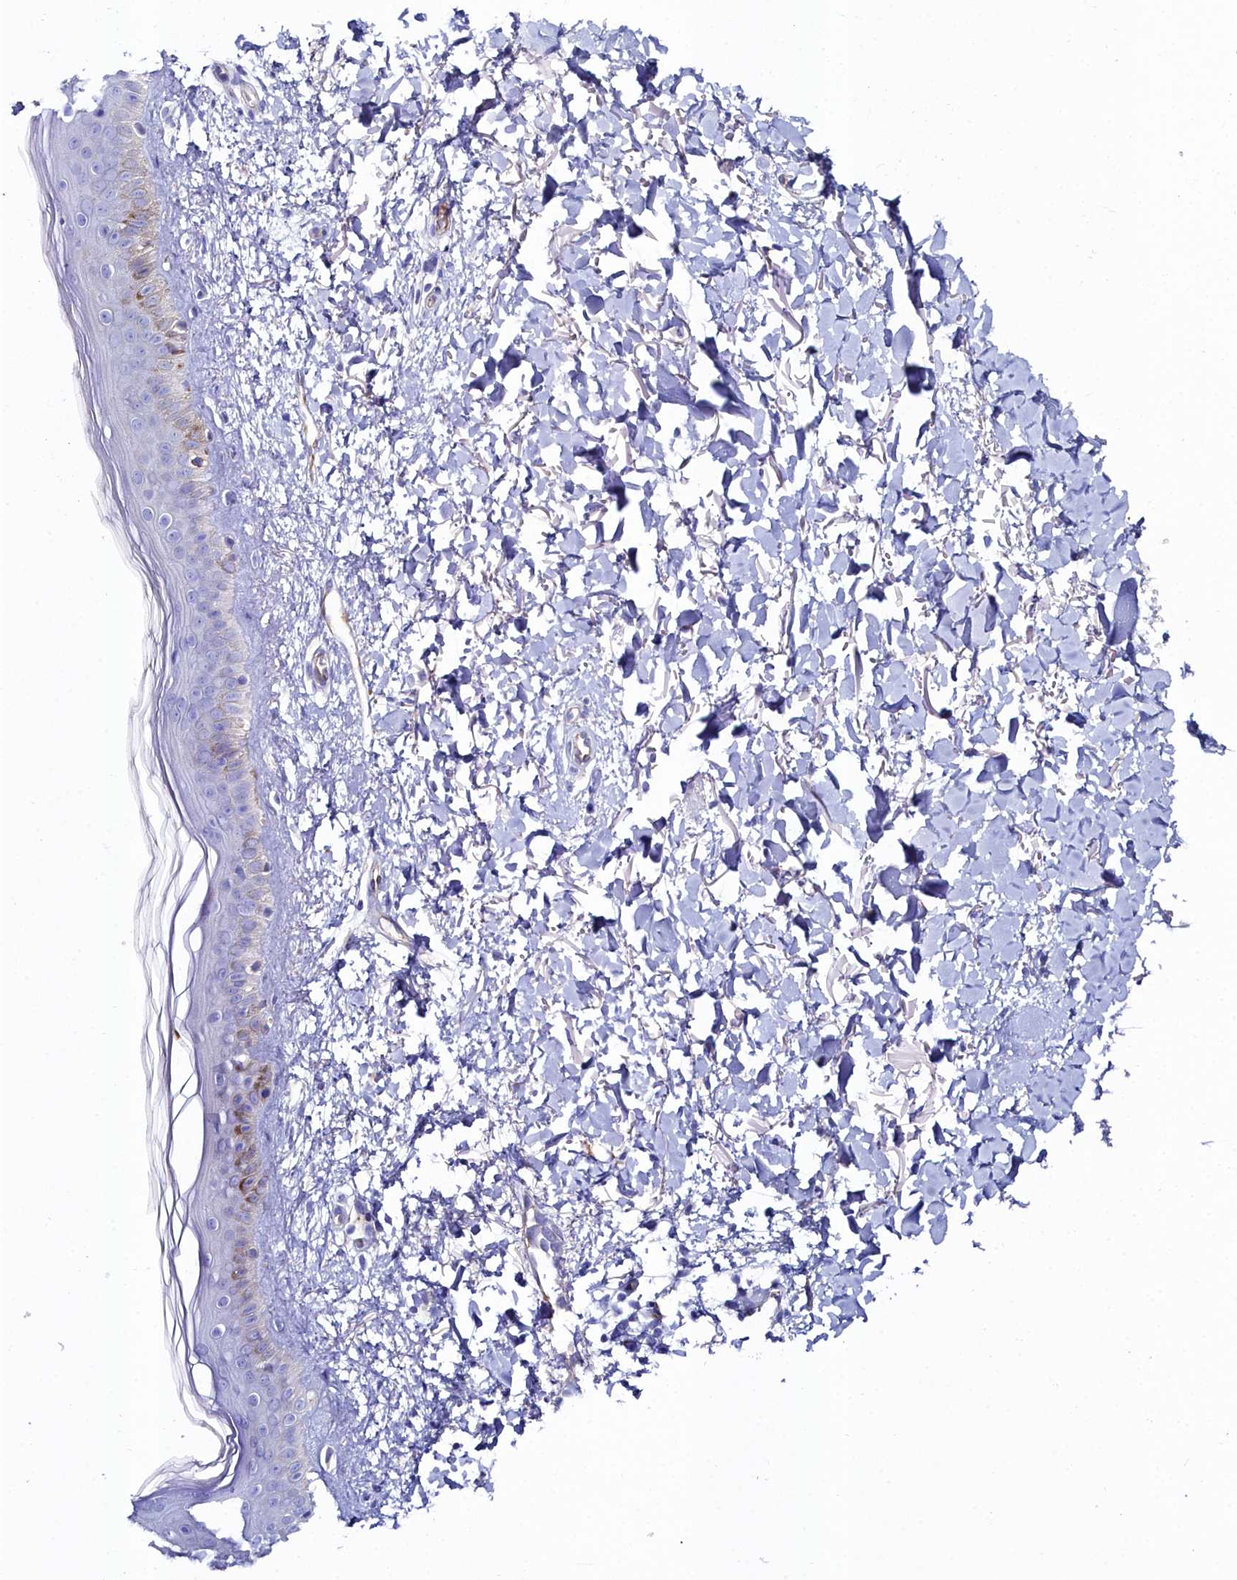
{"staining": {"intensity": "negative", "quantity": "none", "location": "none"}, "tissue": "skin", "cell_type": "Fibroblasts", "image_type": "normal", "snomed": [{"axis": "morphology", "description": "Normal tissue, NOS"}, {"axis": "topography", "description": "Skin"}], "caption": "The histopathology image reveals no significant positivity in fibroblasts of skin. (DAB (3,3'-diaminobenzidine) immunohistochemistry (IHC) visualized using brightfield microscopy, high magnification).", "gene": "SLC49A3", "patient": {"sex": "female", "age": 58}}